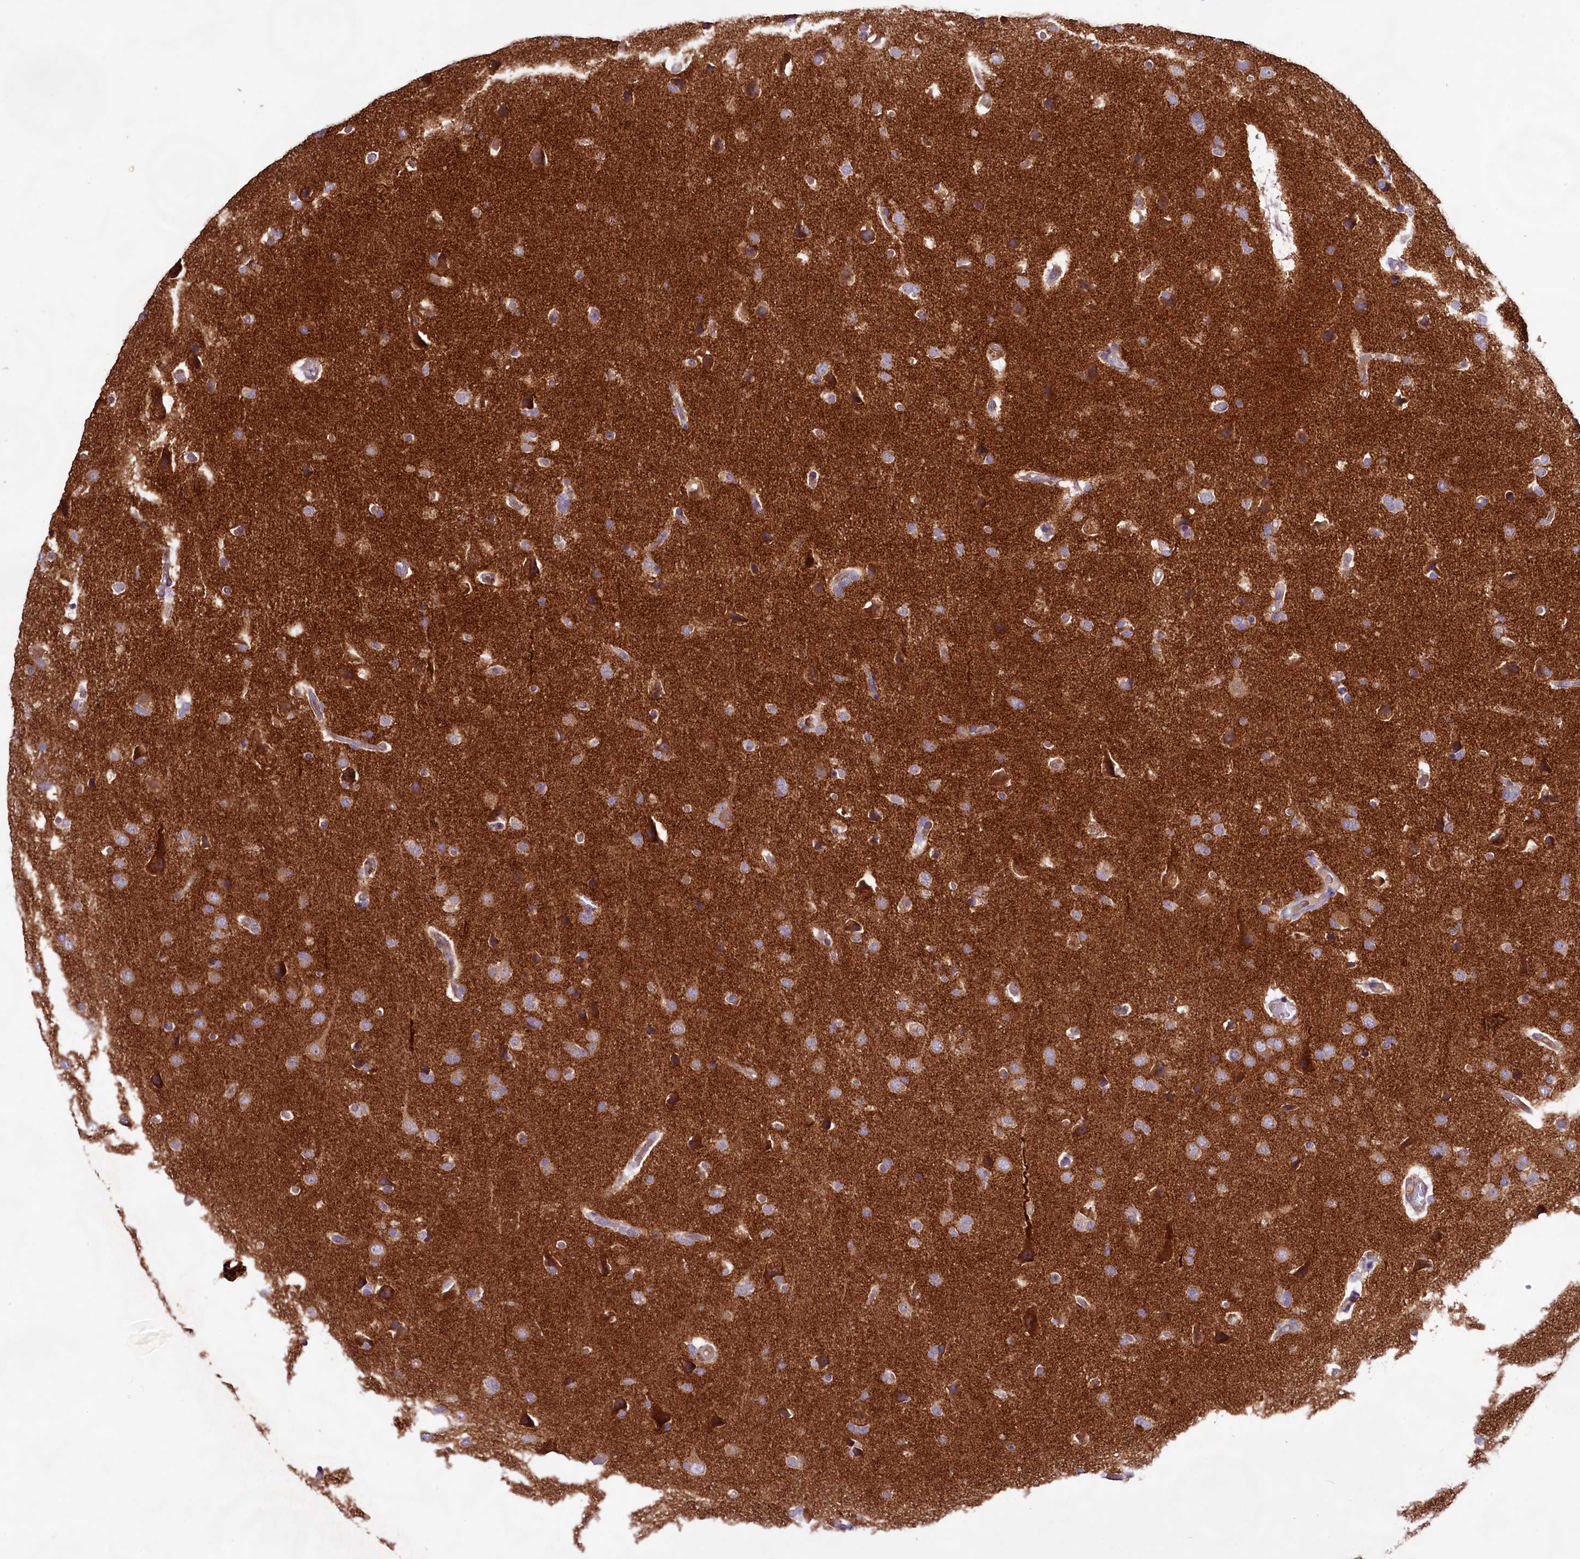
{"staining": {"intensity": "moderate", "quantity": "<25%", "location": "cytoplasmic/membranous"}, "tissue": "glioma", "cell_type": "Tumor cells", "image_type": "cancer", "snomed": [{"axis": "morphology", "description": "Glioma, malignant, High grade"}, {"axis": "topography", "description": "Brain"}], "caption": "Tumor cells show moderate cytoplasmic/membranous staining in about <25% of cells in glioma.", "gene": "DMXL2", "patient": {"sex": "male", "age": 72}}